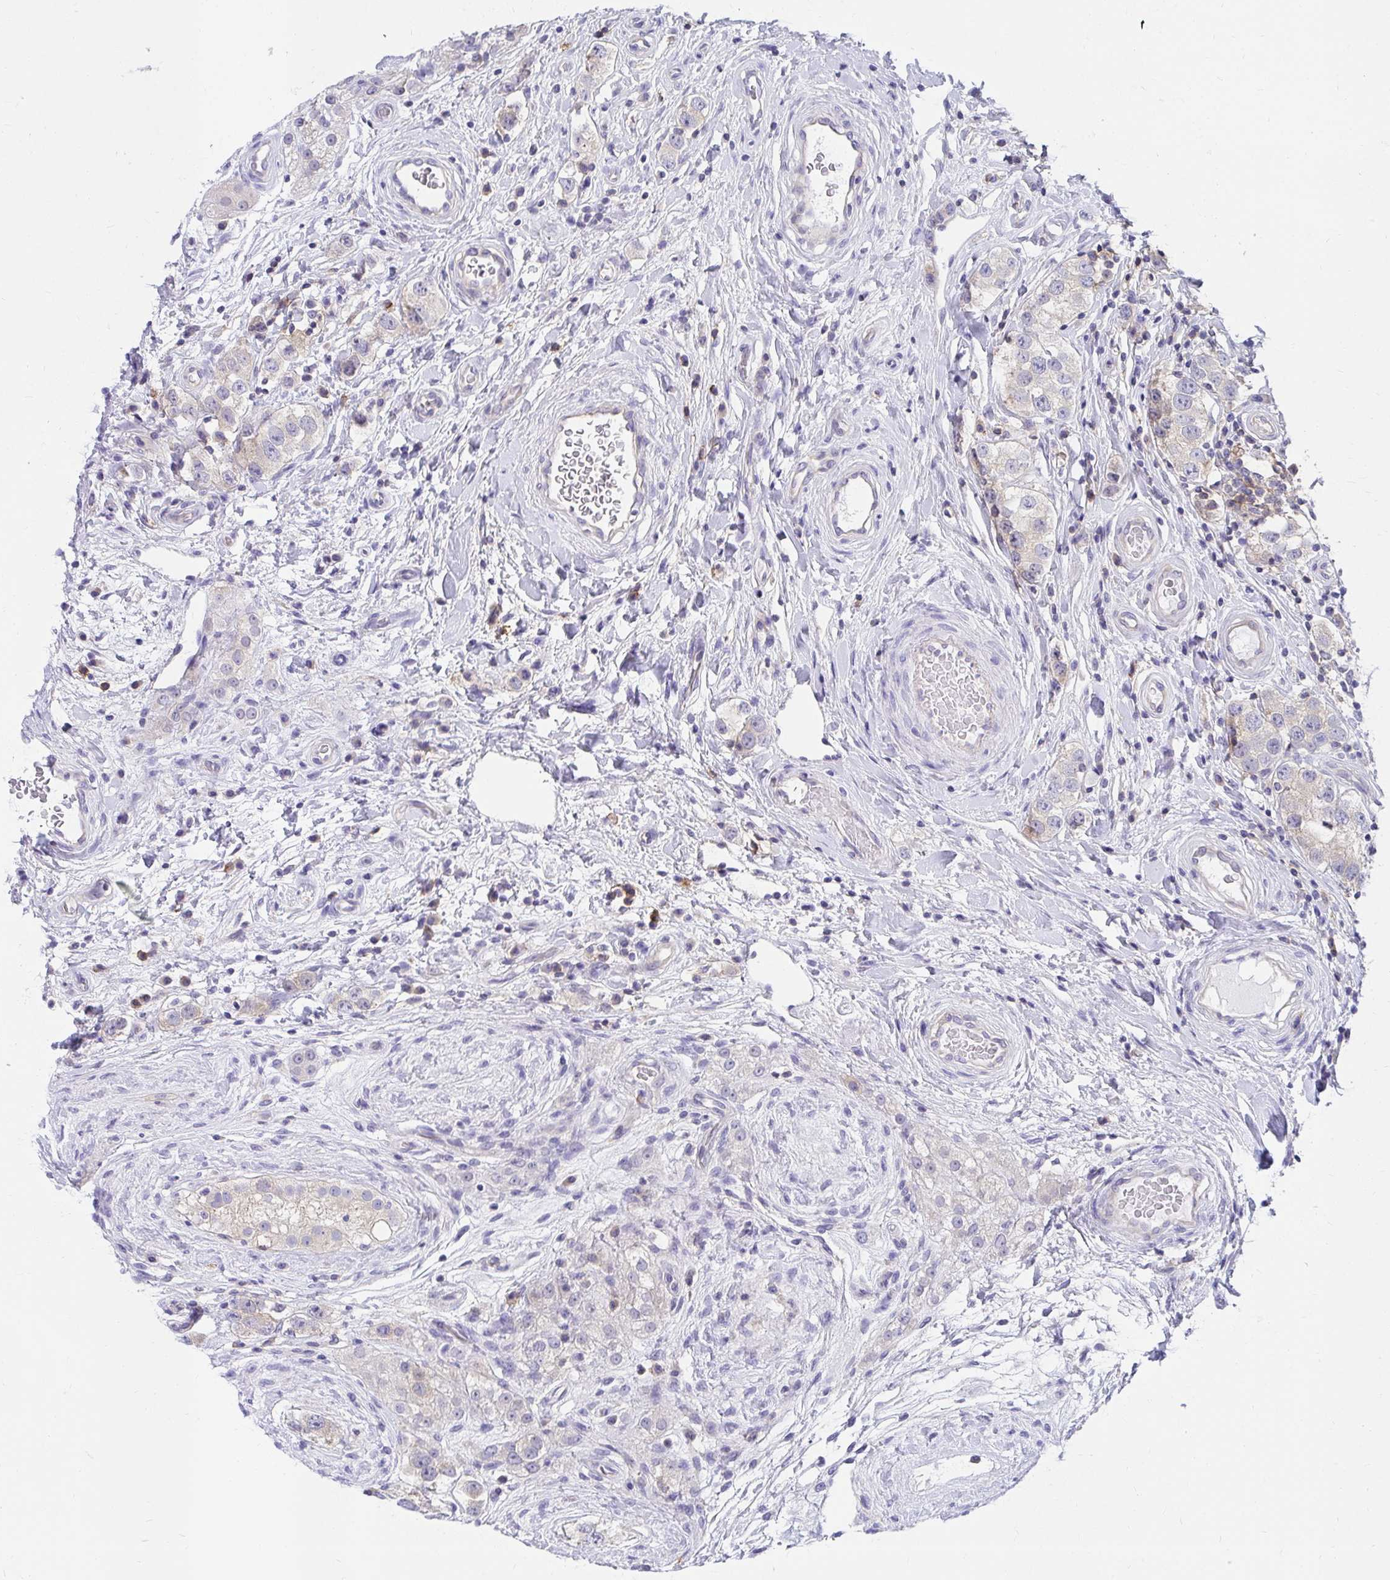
{"staining": {"intensity": "negative", "quantity": "none", "location": "none"}, "tissue": "testis cancer", "cell_type": "Tumor cells", "image_type": "cancer", "snomed": [{"axis": "morphology", "description": "Seminoma, NOS"}, {"axis": "topography", "description": "Testis"}], "caption": "A photomicrograph of testis seminoma stained for a protein displays no brown staining in tumor cells. (Immunohistochemistry, brightfield microscopy, high magnification).", "gene": "C19orf81", "patient": {"sex": "male", "age": 34}}